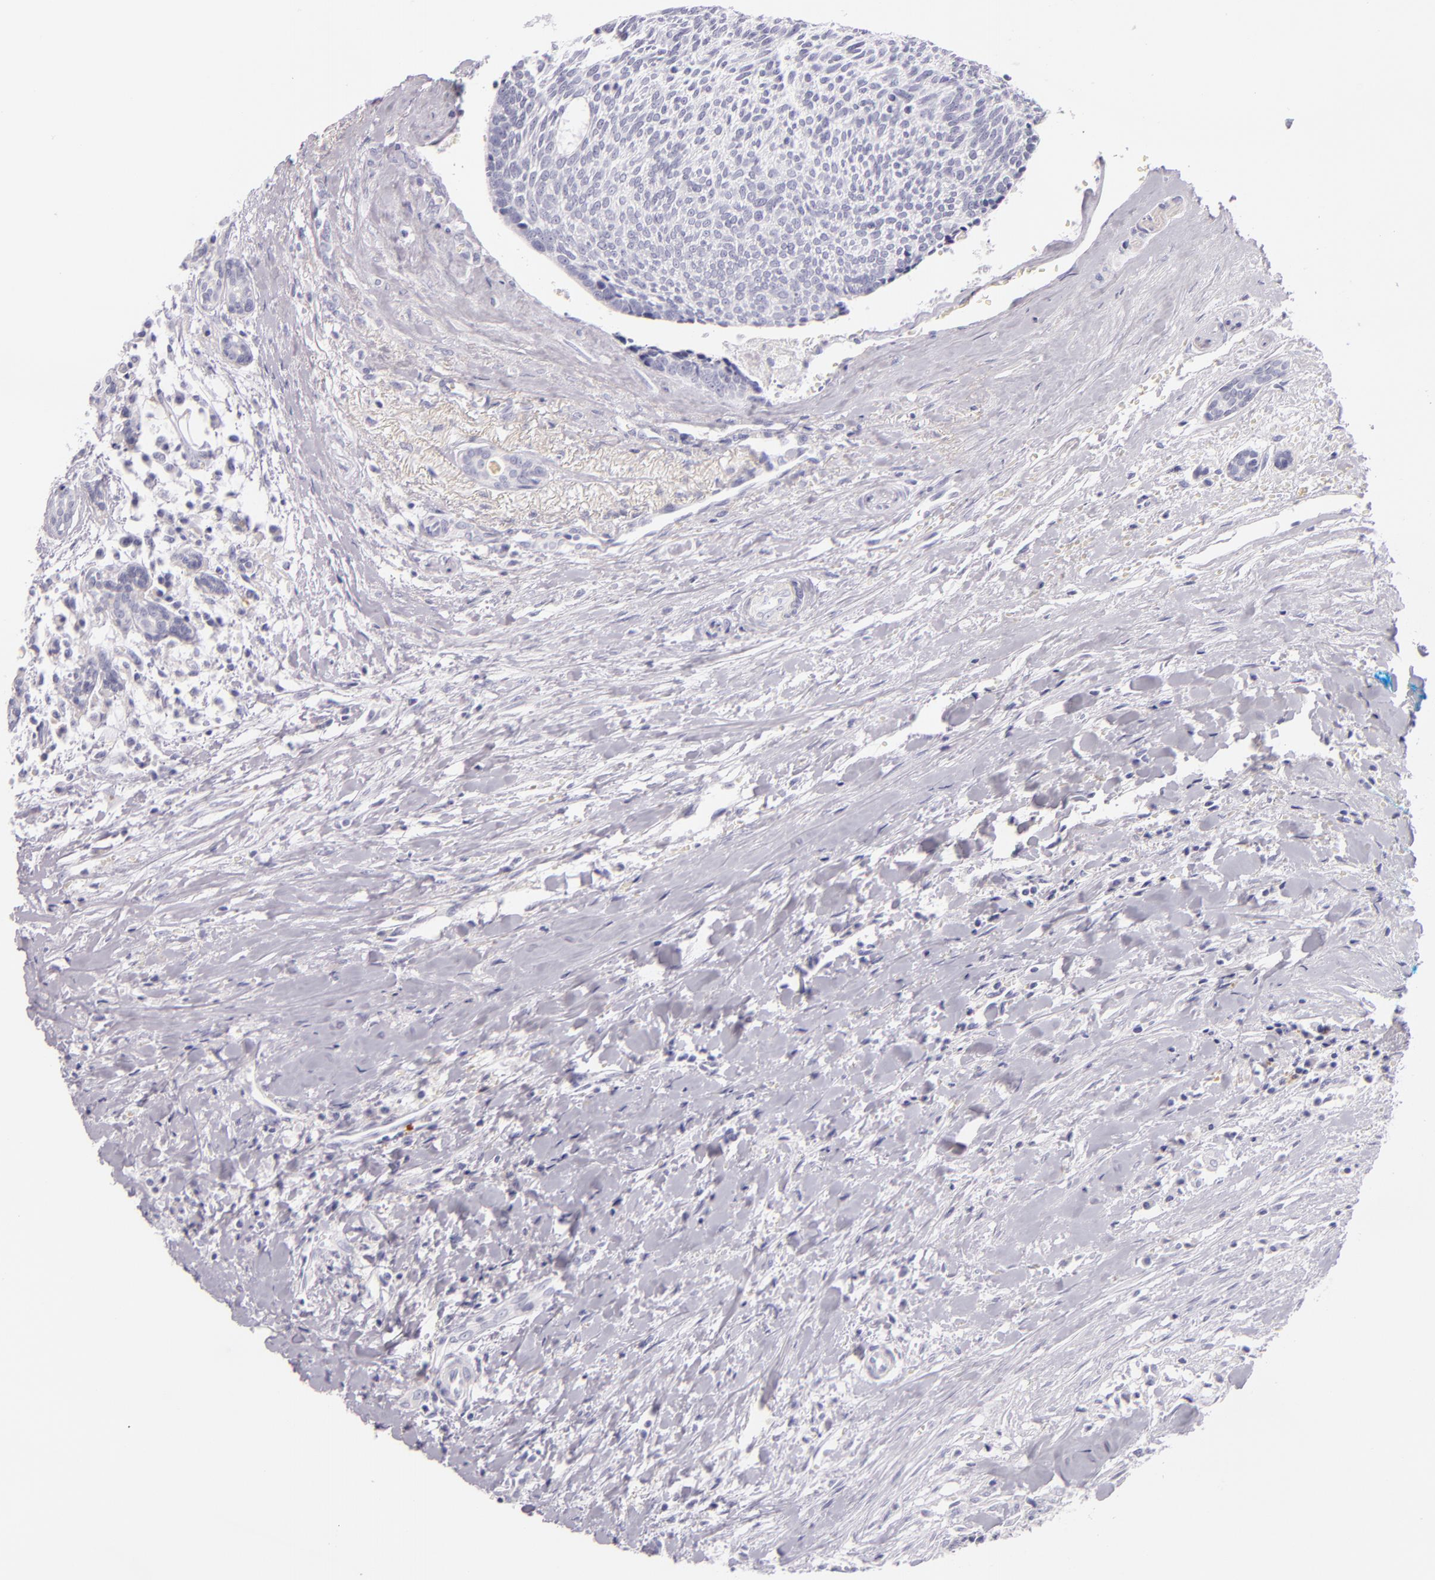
{"staining": {"intensity": "negative", "quantity": "none", "location": "none"}, "tissue": "head and neck cancer", "cell_type": "Tumor cells", "image_type": "cancer", "snomed": [{"axis": "morphology", "description": "Squamous cell carcinoma, NOS"}, {"axis": "topography", "description": "Salivary gland"}, {"axis": "topography", "description": "Head-Neck"}], "caption": "Tumor cells show no significant protein staining in squamous cell carcinoma (head and neck).", "gene": "INA", "patient": {"sex": "male", "age": 70}}